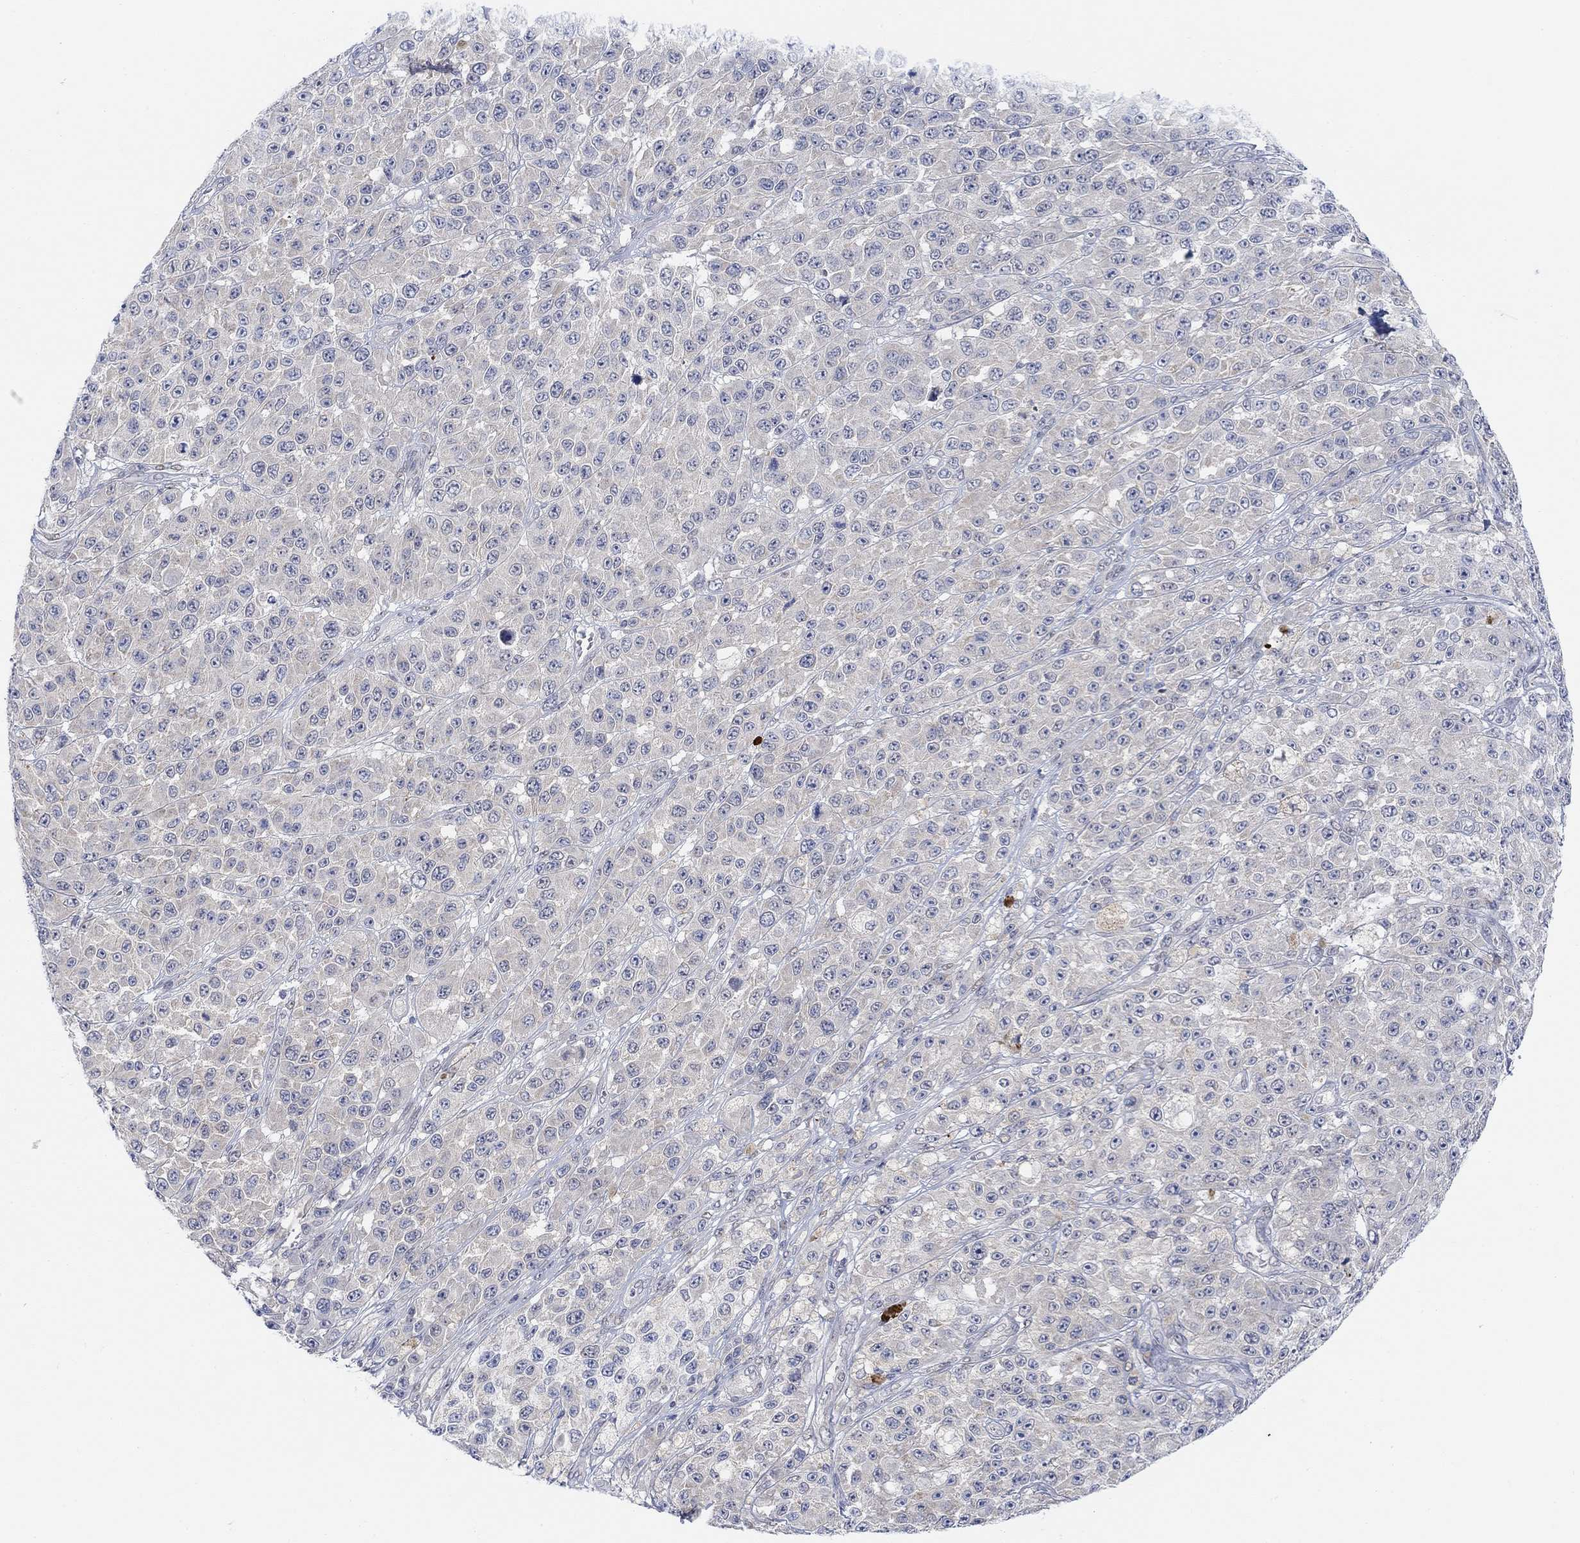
{"staining": {"intensity": "negative", "quantity": "none", "location": "none"}, "tissue": "melanoma", "cell_type": "Tumor cells", "image_type": "cancer", "snomed": [{"axis": "morphology", "description": "Malignant melanoma, NOS"}, {"axis": "topography", "description": "Skin"}], "caption": "Micrograph shows no protein staining in tumor cells of malignant melanoma tissue. Brightfield microscopy of IHC stained with DAB (brown) and hematoxylin (blue), captured at high magnification.", "gene": "RIMS1", "patient": {"sex": "female", "age": 58}}